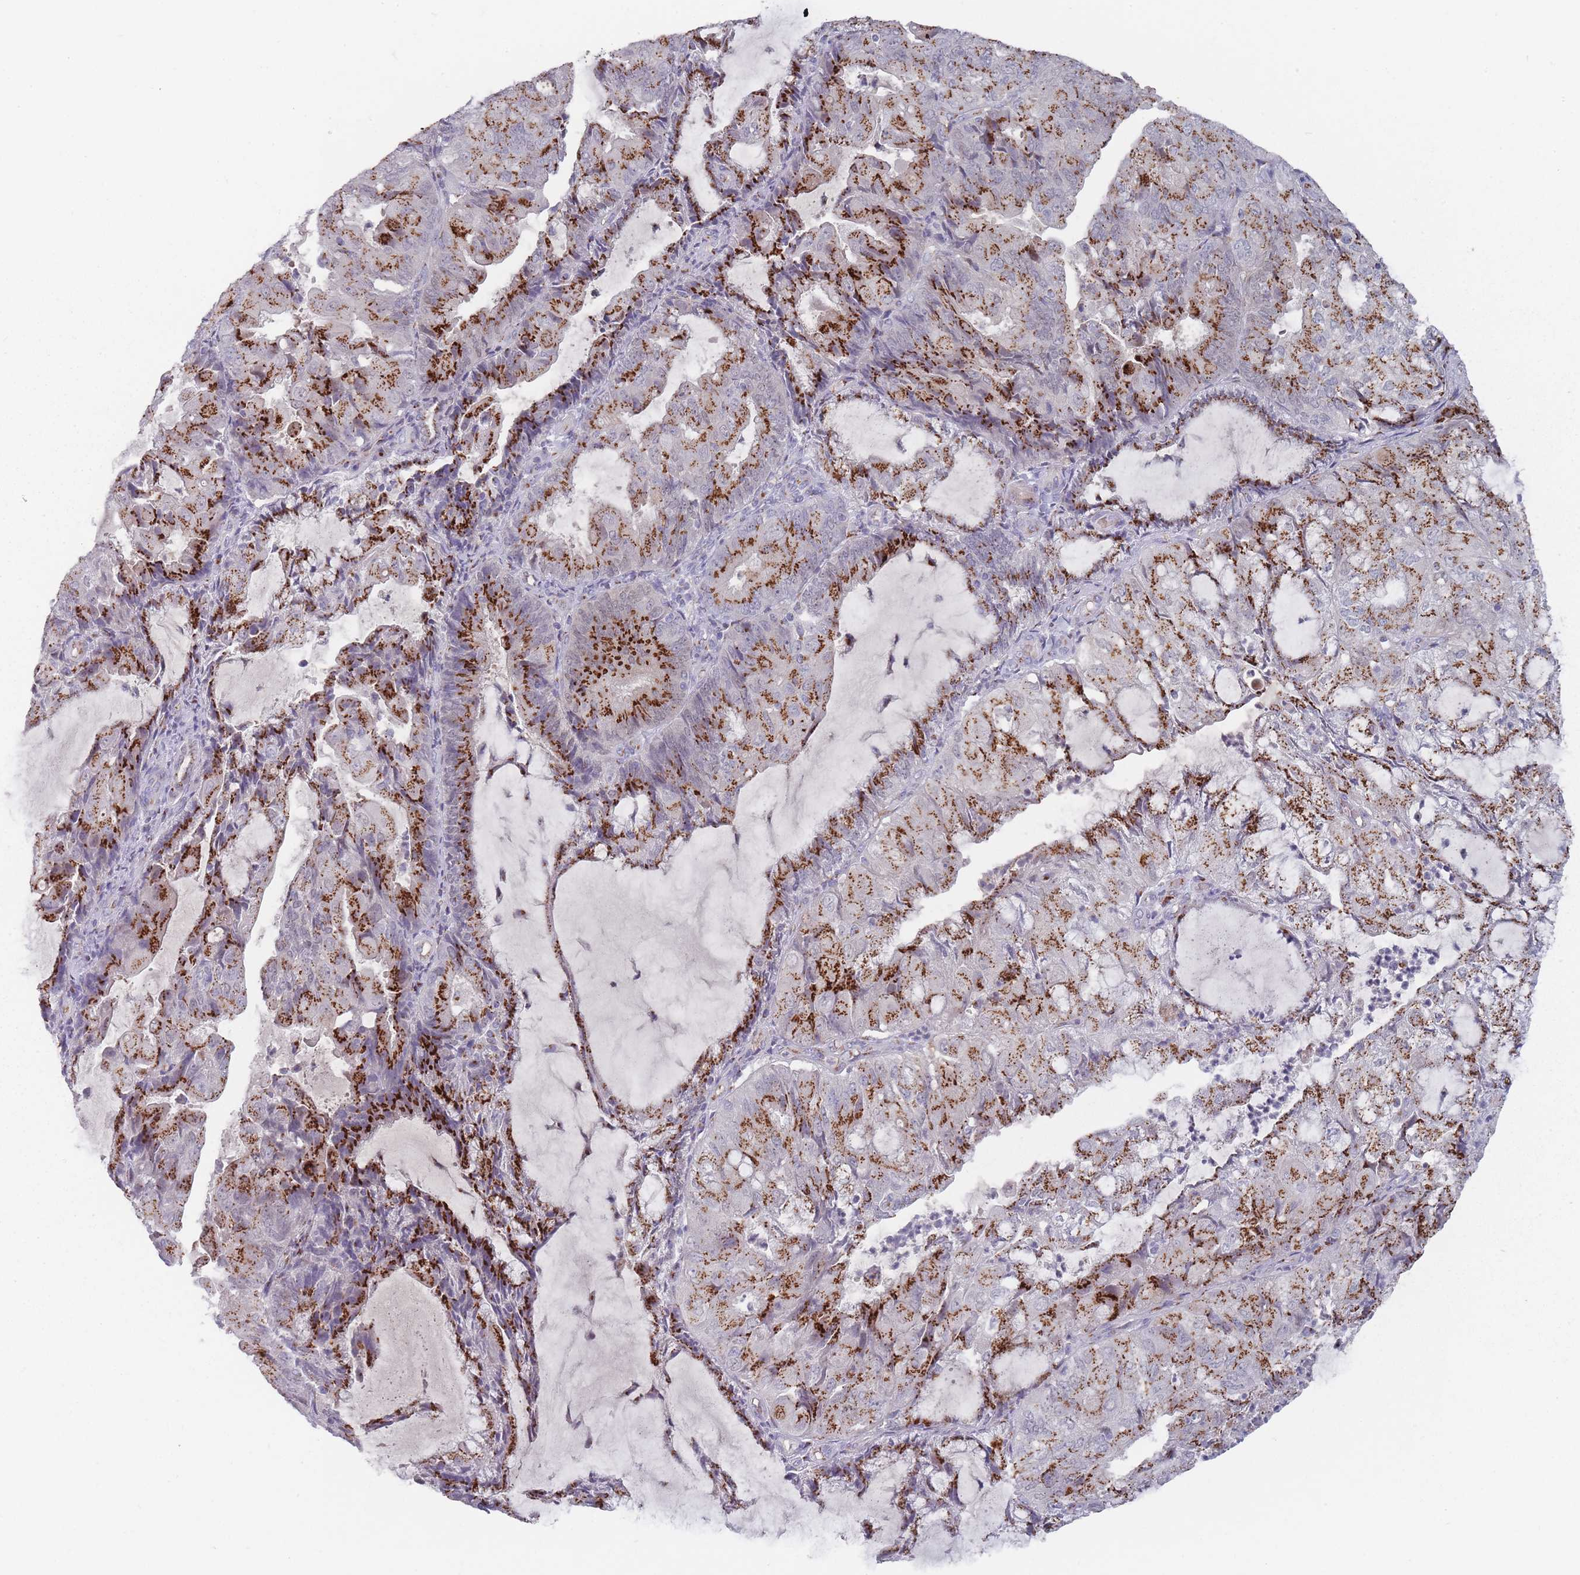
{"staining": {"intensity": "strong", "quantity": ">75%", "location": "cytoplasmic/membranous"}, "tissue": "endometrial cancer", "cell_type": "Tumor cells", "image_type": "cancer", "snomed": [{"axis": "morphology", "description": "Adenocarcinoma, NOS"}, {"axis": "topography", "description": "Endometrium"}], "caption": "Endometrial cancer (adenocarcinoma) was stained to show a protein in brown. There is high levels of strong cytoplasmic/membranous staining in about >75% of tumor cells.", "gene": "MAN1B1", "patient": {"sex": "female", "age": 81}}